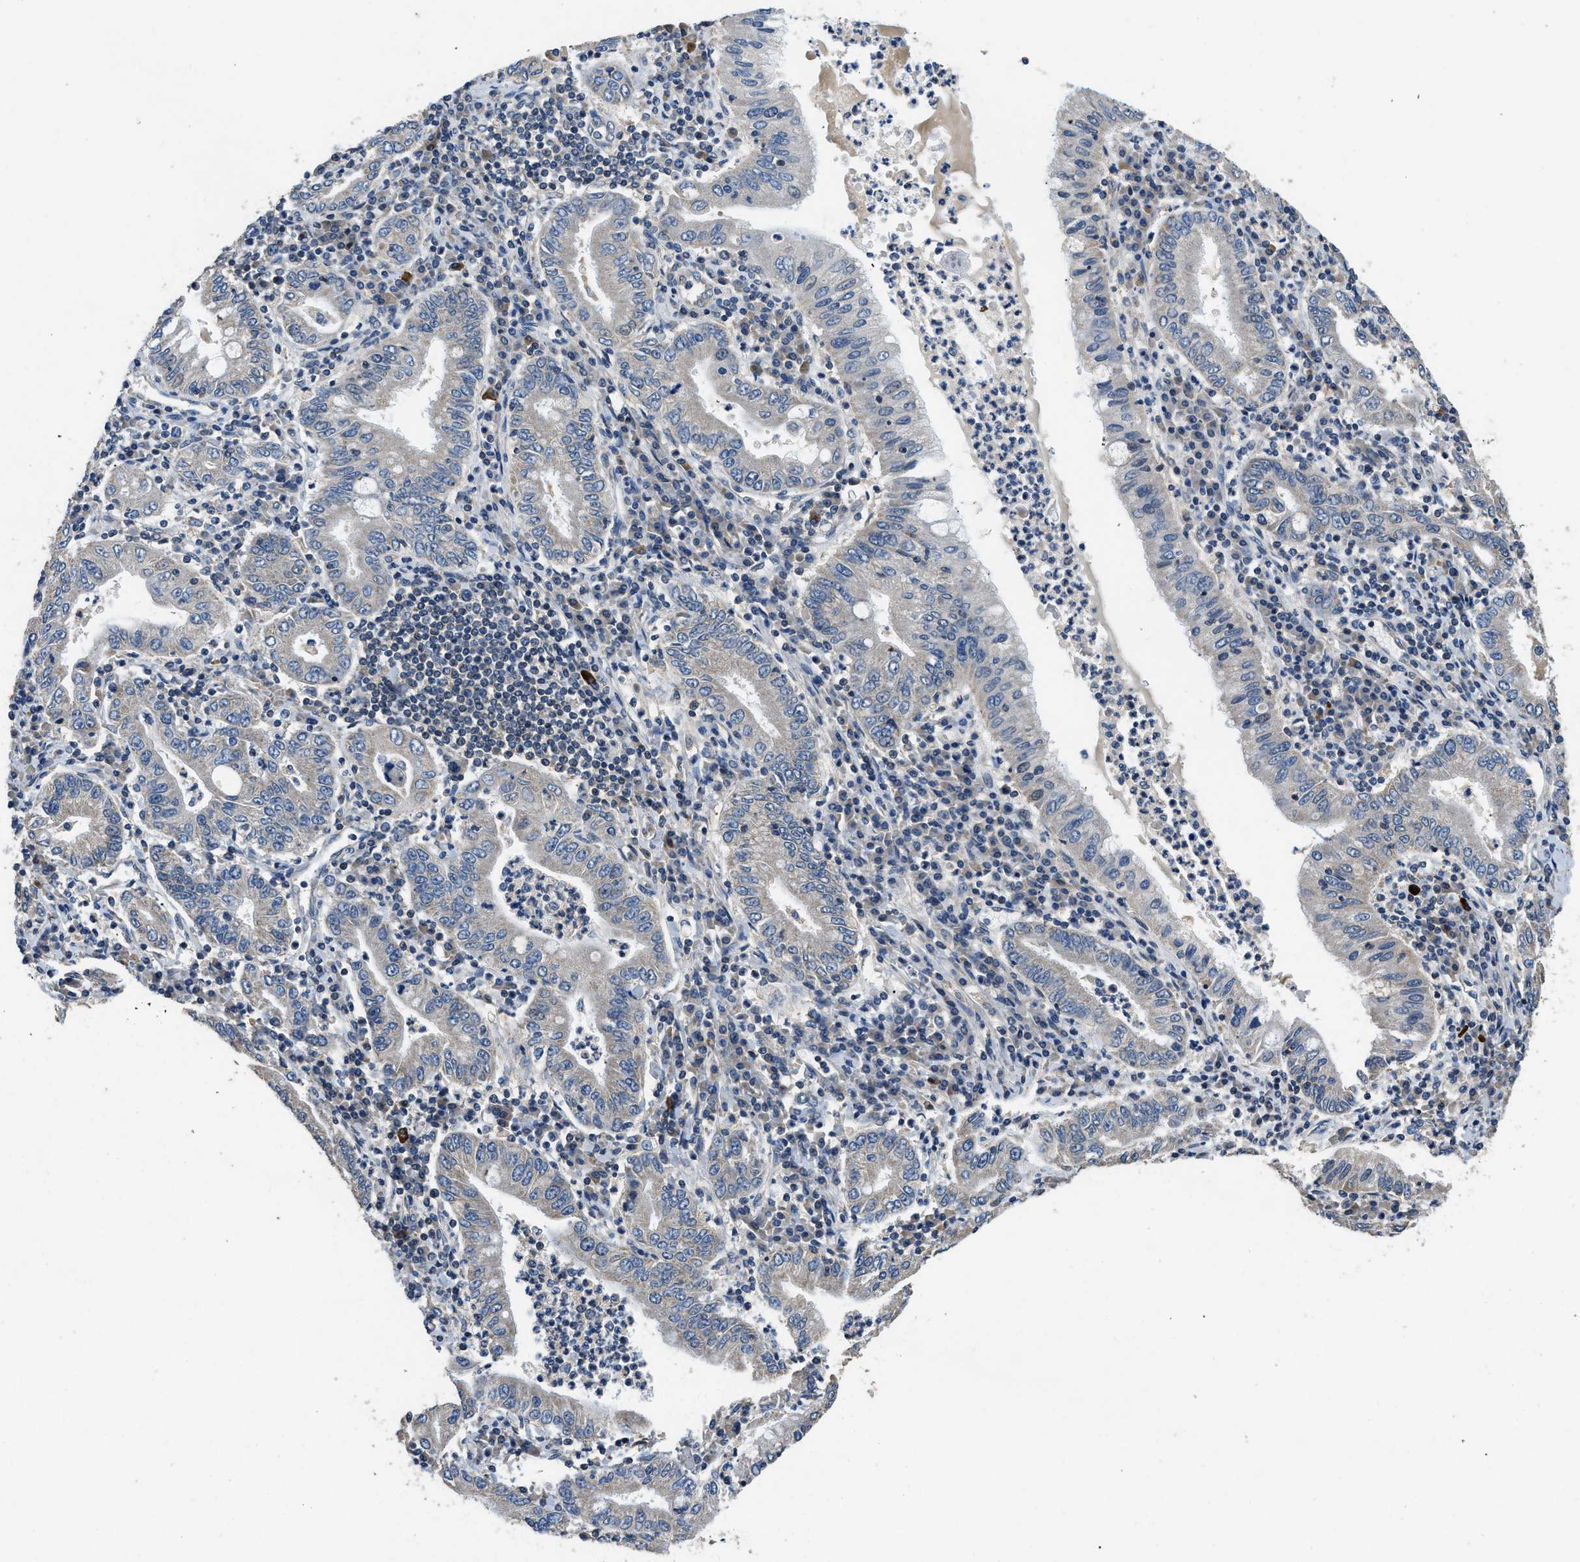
{"staining": {"intensity": "weak", "quantity": "<25%", "location": "cytoplasmic/membranous"}, "tissue": "stomach cancer", "cell_type": "Tumor cells", "image_type": "cancer", "snomed": [{"axis": "morphology", "description": "Normal tissue, NOS"}, {"axis": "morphology", "description": "Adenocarcinoma, NOS"}, {"axis": "topography", "description": "Esophagus"}, {"axis": "topography", "description": "Stomach, upper"}, {"axis": "topography", "description": "Peripheral nerve tissue"}], "caption": "Photomicrograph shows no significant protein positivity in tumor cells of stomach adenocarcinoma.", "gene": "SSH2", "patient": {"sex": "male", "age": 62}}